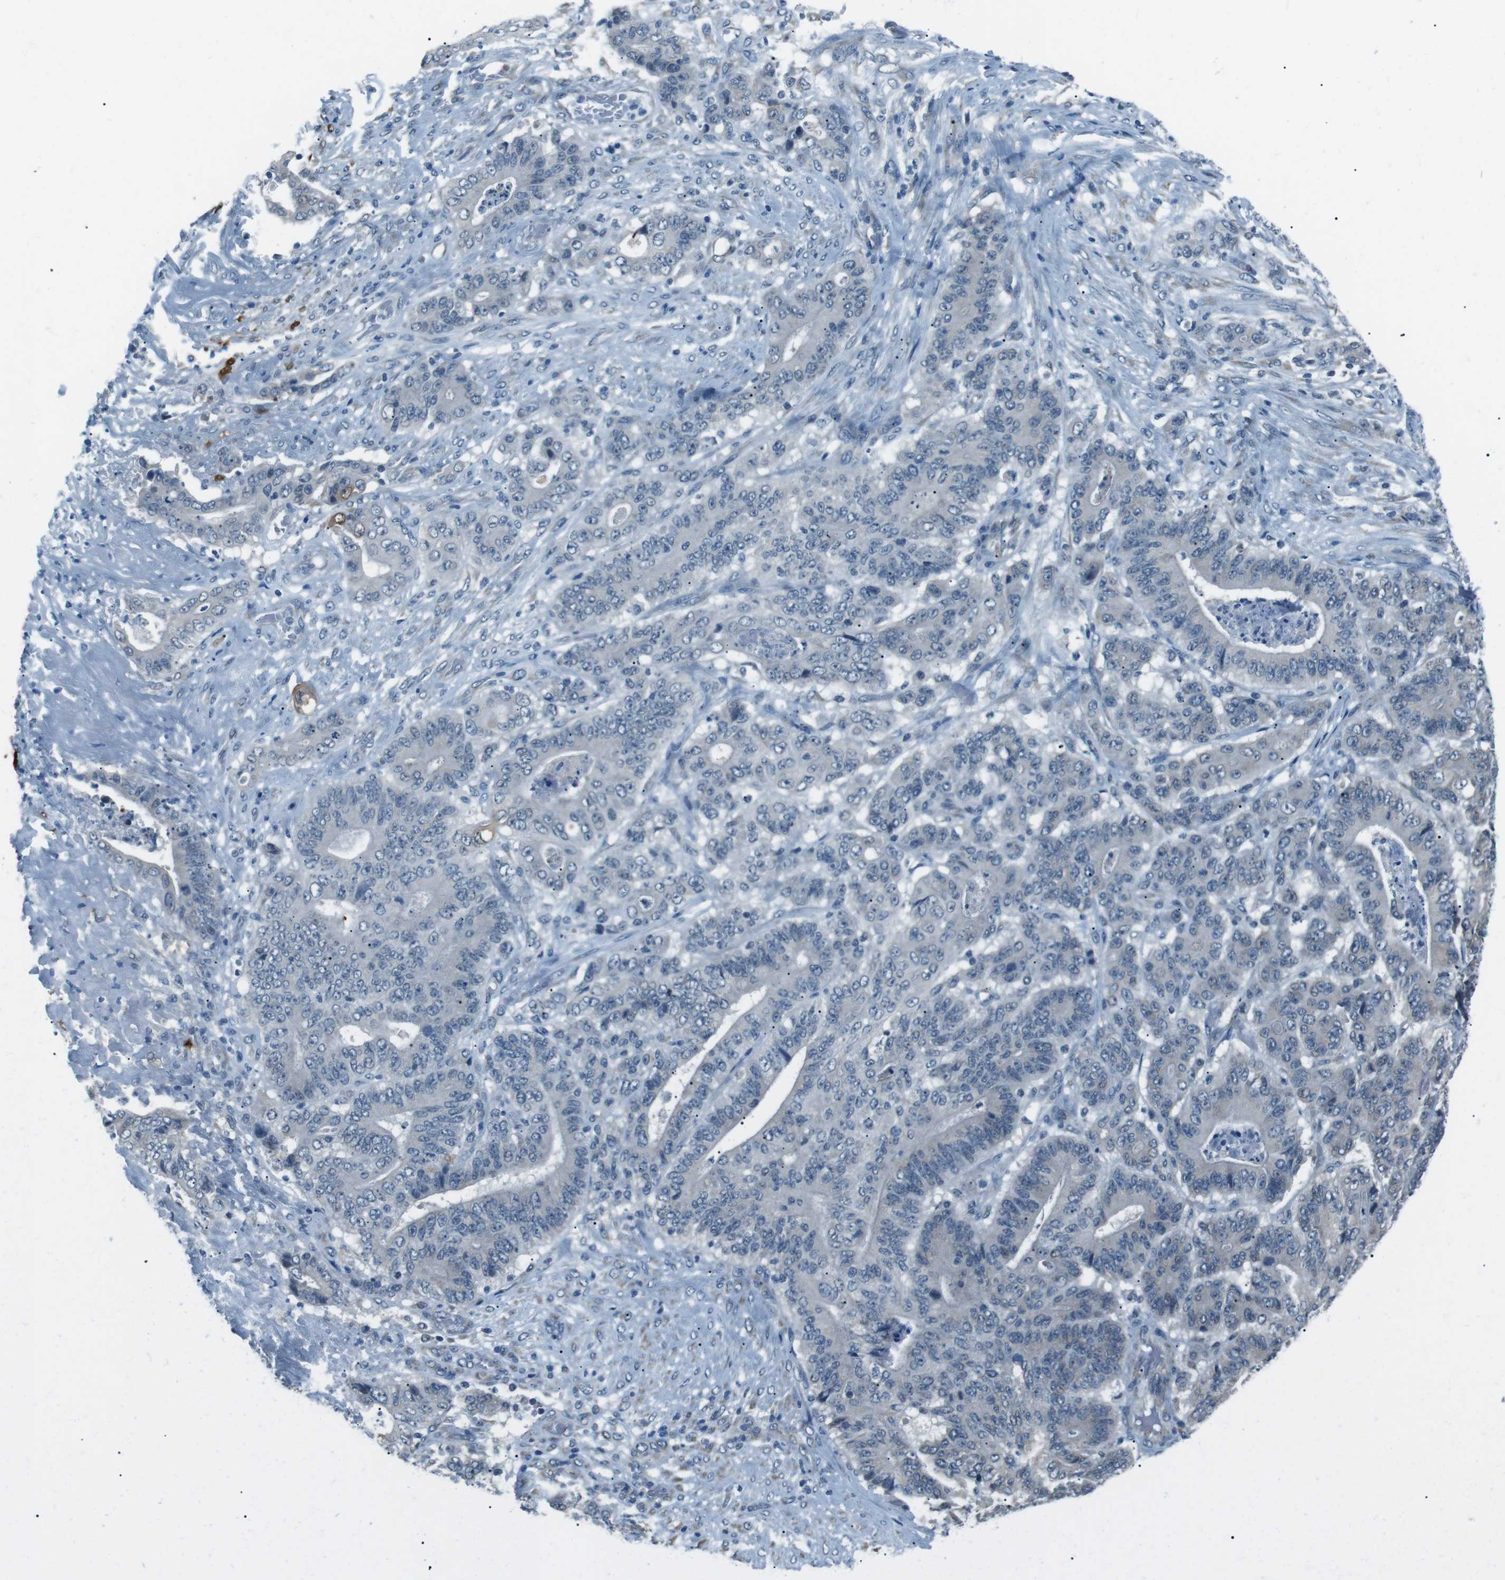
{"staining": {"intensity": "weak", "quantity": "<25%", "location": "cytoplasmic/membranous"}, "tissue": "stomach cancer", "cell_type": "Tumor cells", "image_type": "cancer", "snomed": [{"axis": "morphology", "description": "Adenocarcinoma, NOS"}, {"axis": "topography", "description": "Stomach"}], "caption": "Protein analysis of stomach adenocarcinoma shows no significant expression in tumor cells.", "gene": "SERPINB2", "patient": {"sex": "female", "age": 73}}